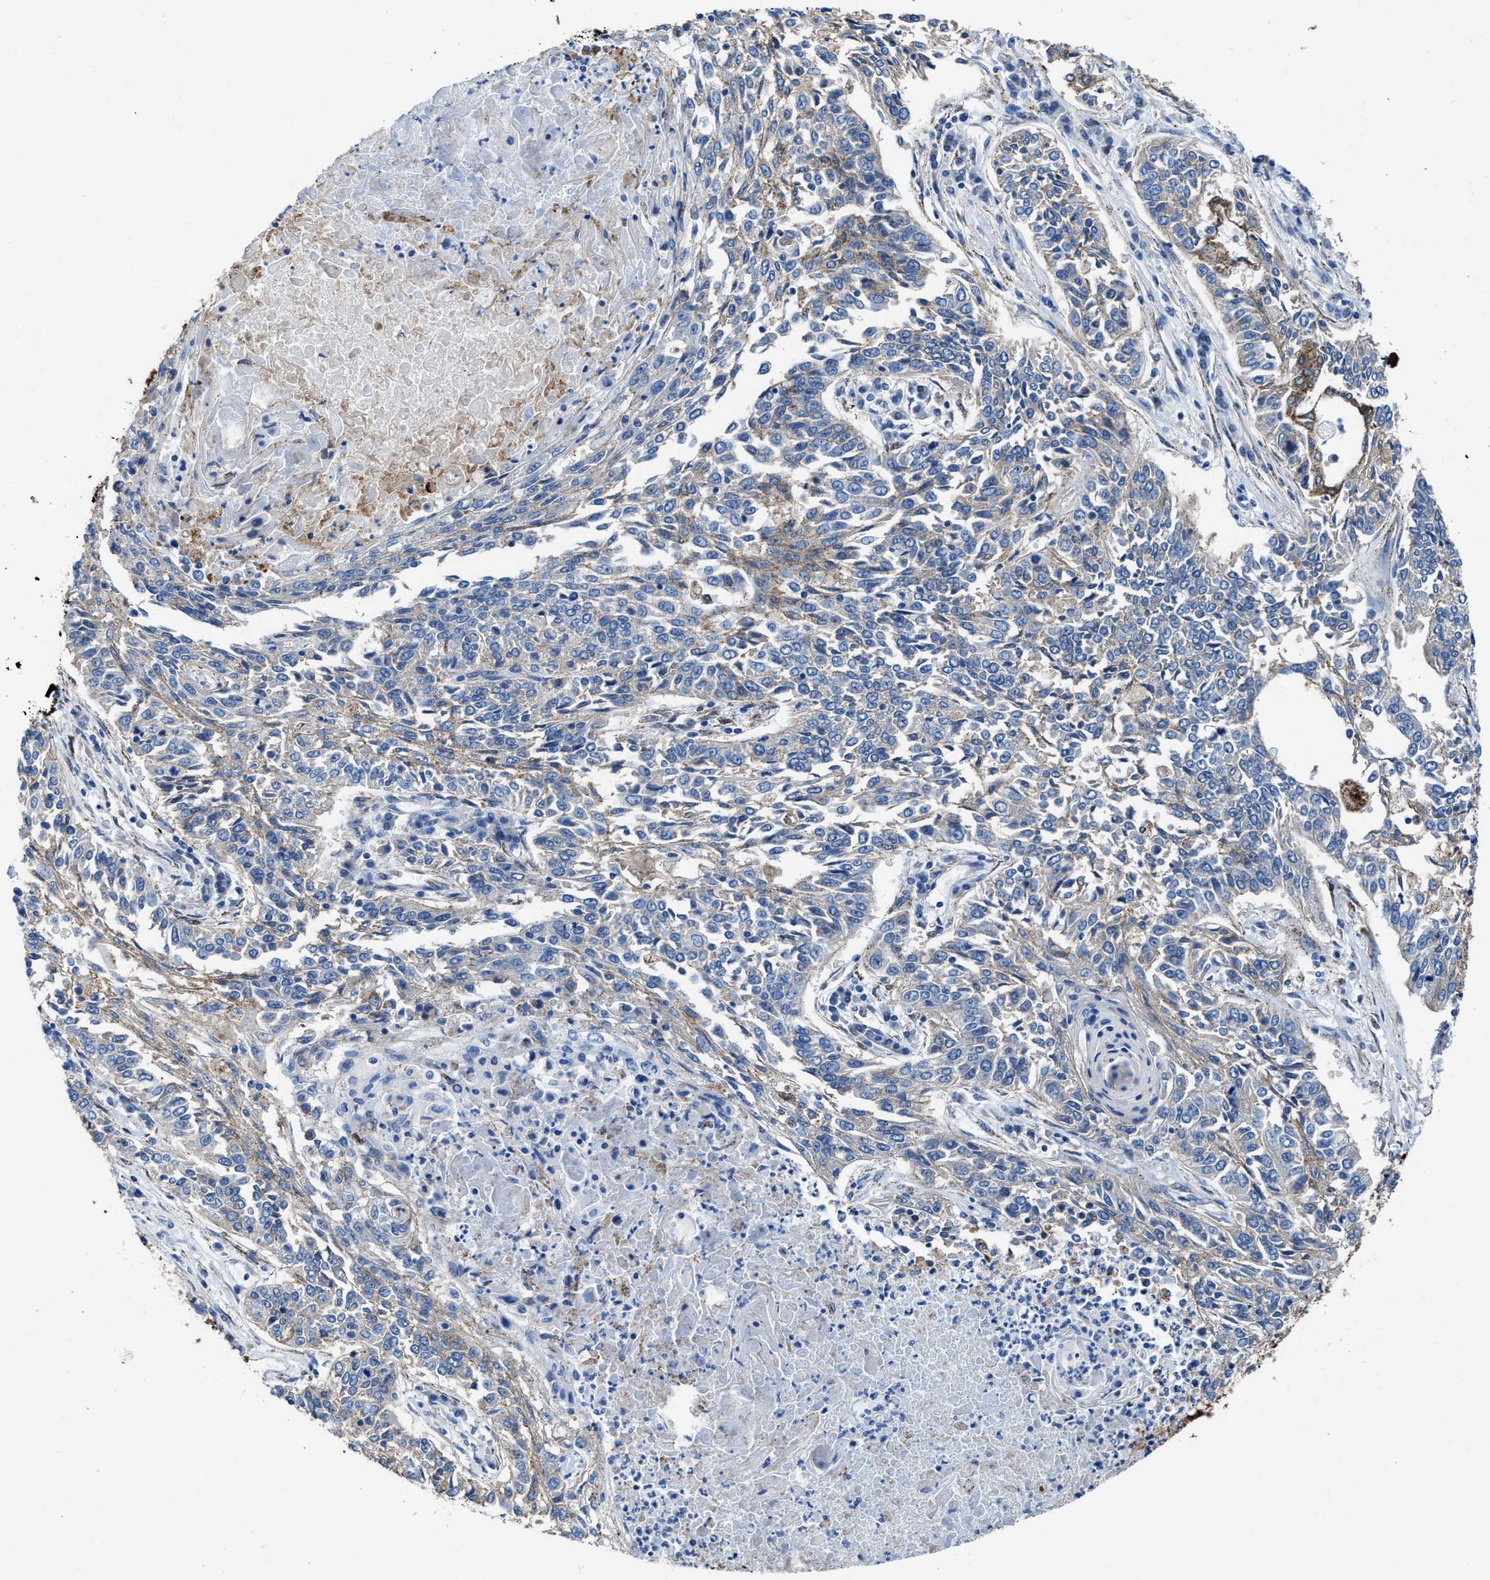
{"staining": {"intensity": "weak", "quantity": "<25%", "location": "cytoplasmic/membranous"}, "tissue": "lung cancer", "cell_type": "Tumor cells", "image_type": "cancer", "snomed": [{"axis": "morphology", "description": "Normal tissue, NOS"}, {"axis": "morphology", "description": "Squamous cell carcinoma, NOS"}, {"axis": "topography", "description": "Cartilage tissue"}, {"axis": "topography", "description": "Bronchus"}, {"axis": "topography", "description": "Lung"}], "caption": "Human lung cancer stained for a protein using IHC shows no staining in tumor cells.", "gene": "ALDH1B1", "patient": {"sex": "female", "age": 49}}